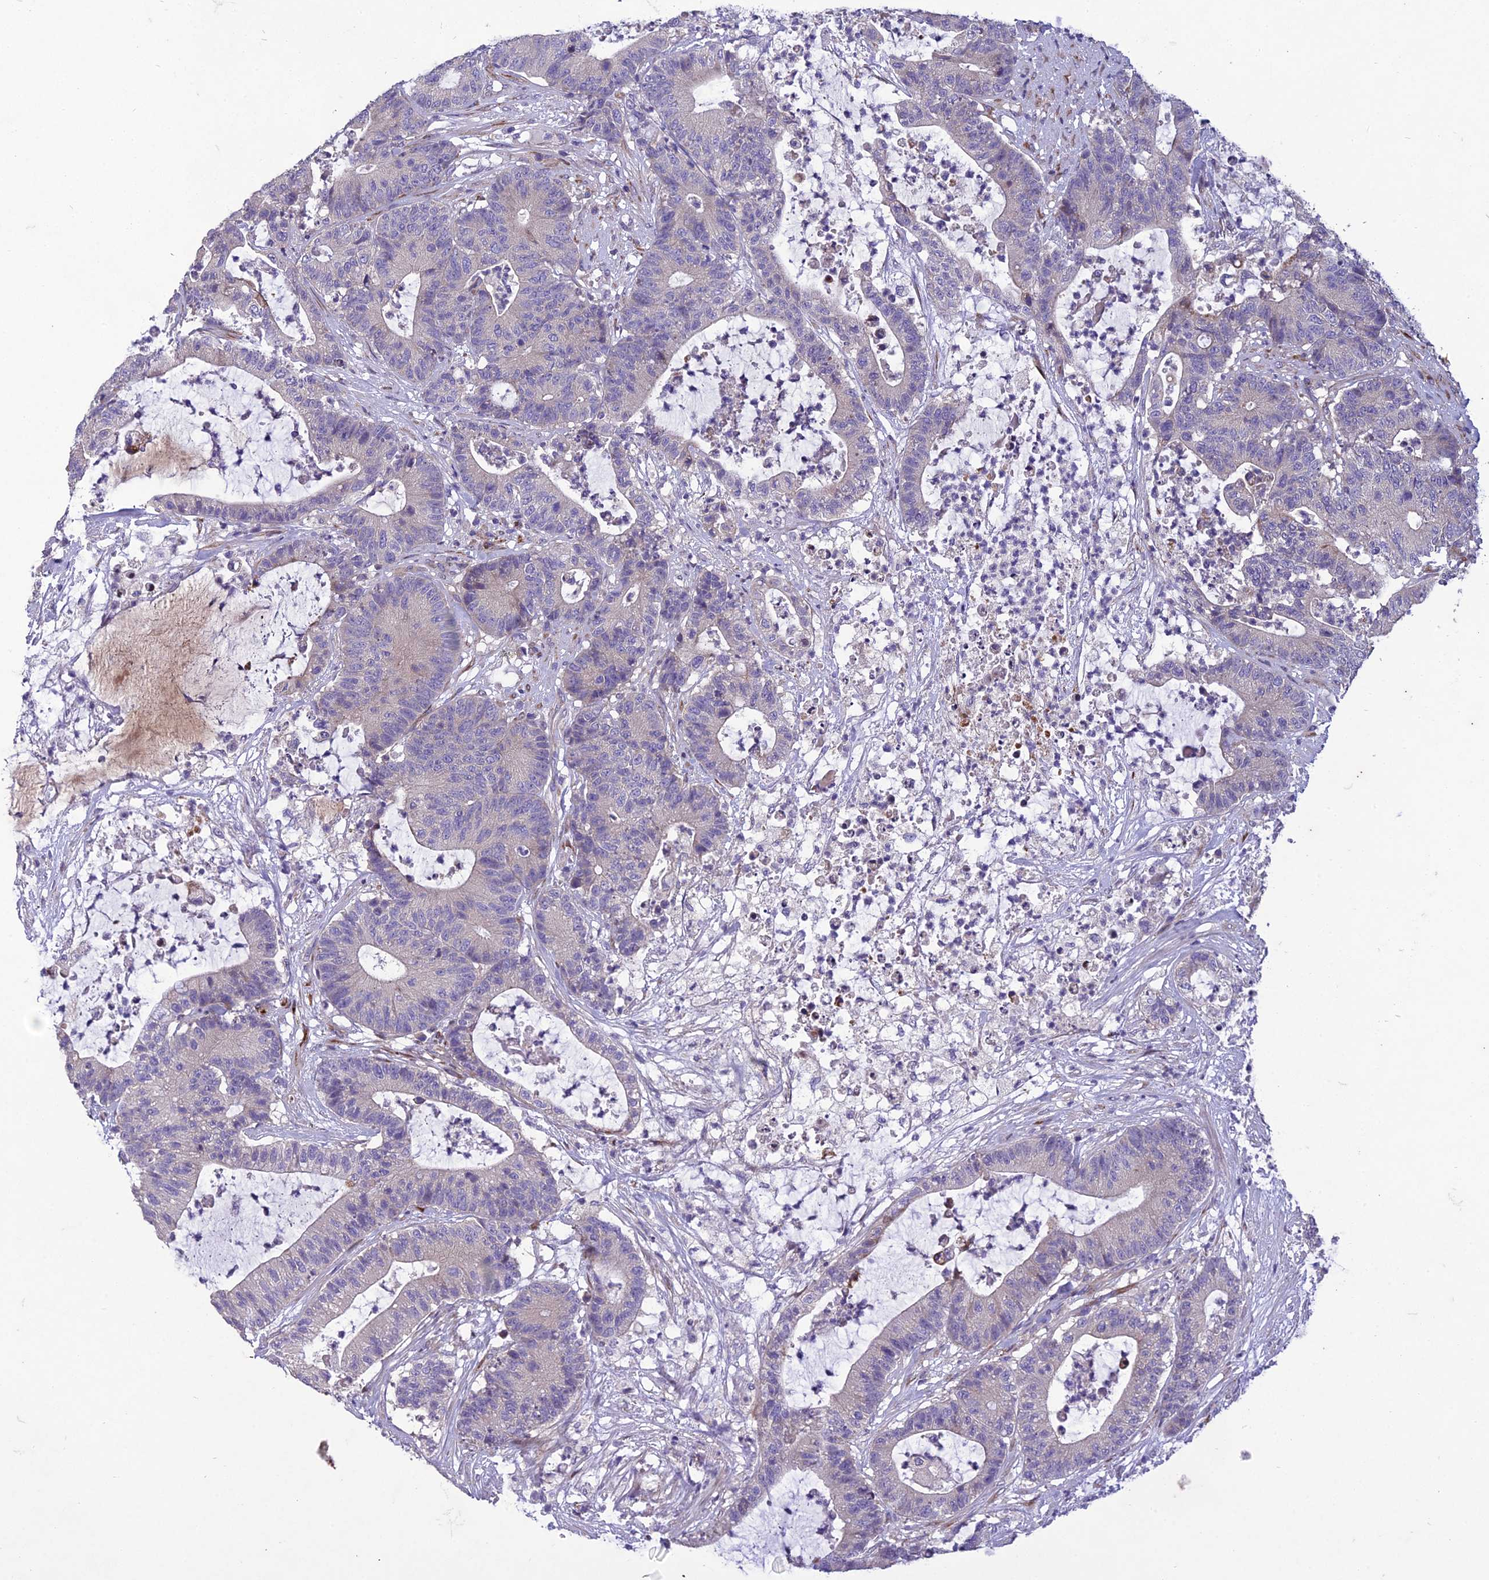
{"staining": {"intensity": "negative", "quantity": "none", "location": "none"}, "tissue": "colorectal cancer", "cell_type": "Tumor cells", "image_type": "cancer", "snomed": [{"axis": "morphology", "description": "Adenocarcinoma, NOS"}, {"axis": "topography", "description": "Colon"}], "caption": "Adenocarcinoma (colorectal) was stained to show a protein in brown. There is no significant positivity in tumor cells.", "gene": "ADIPOR2", "patient": {"sex": "female", "age": 84}}